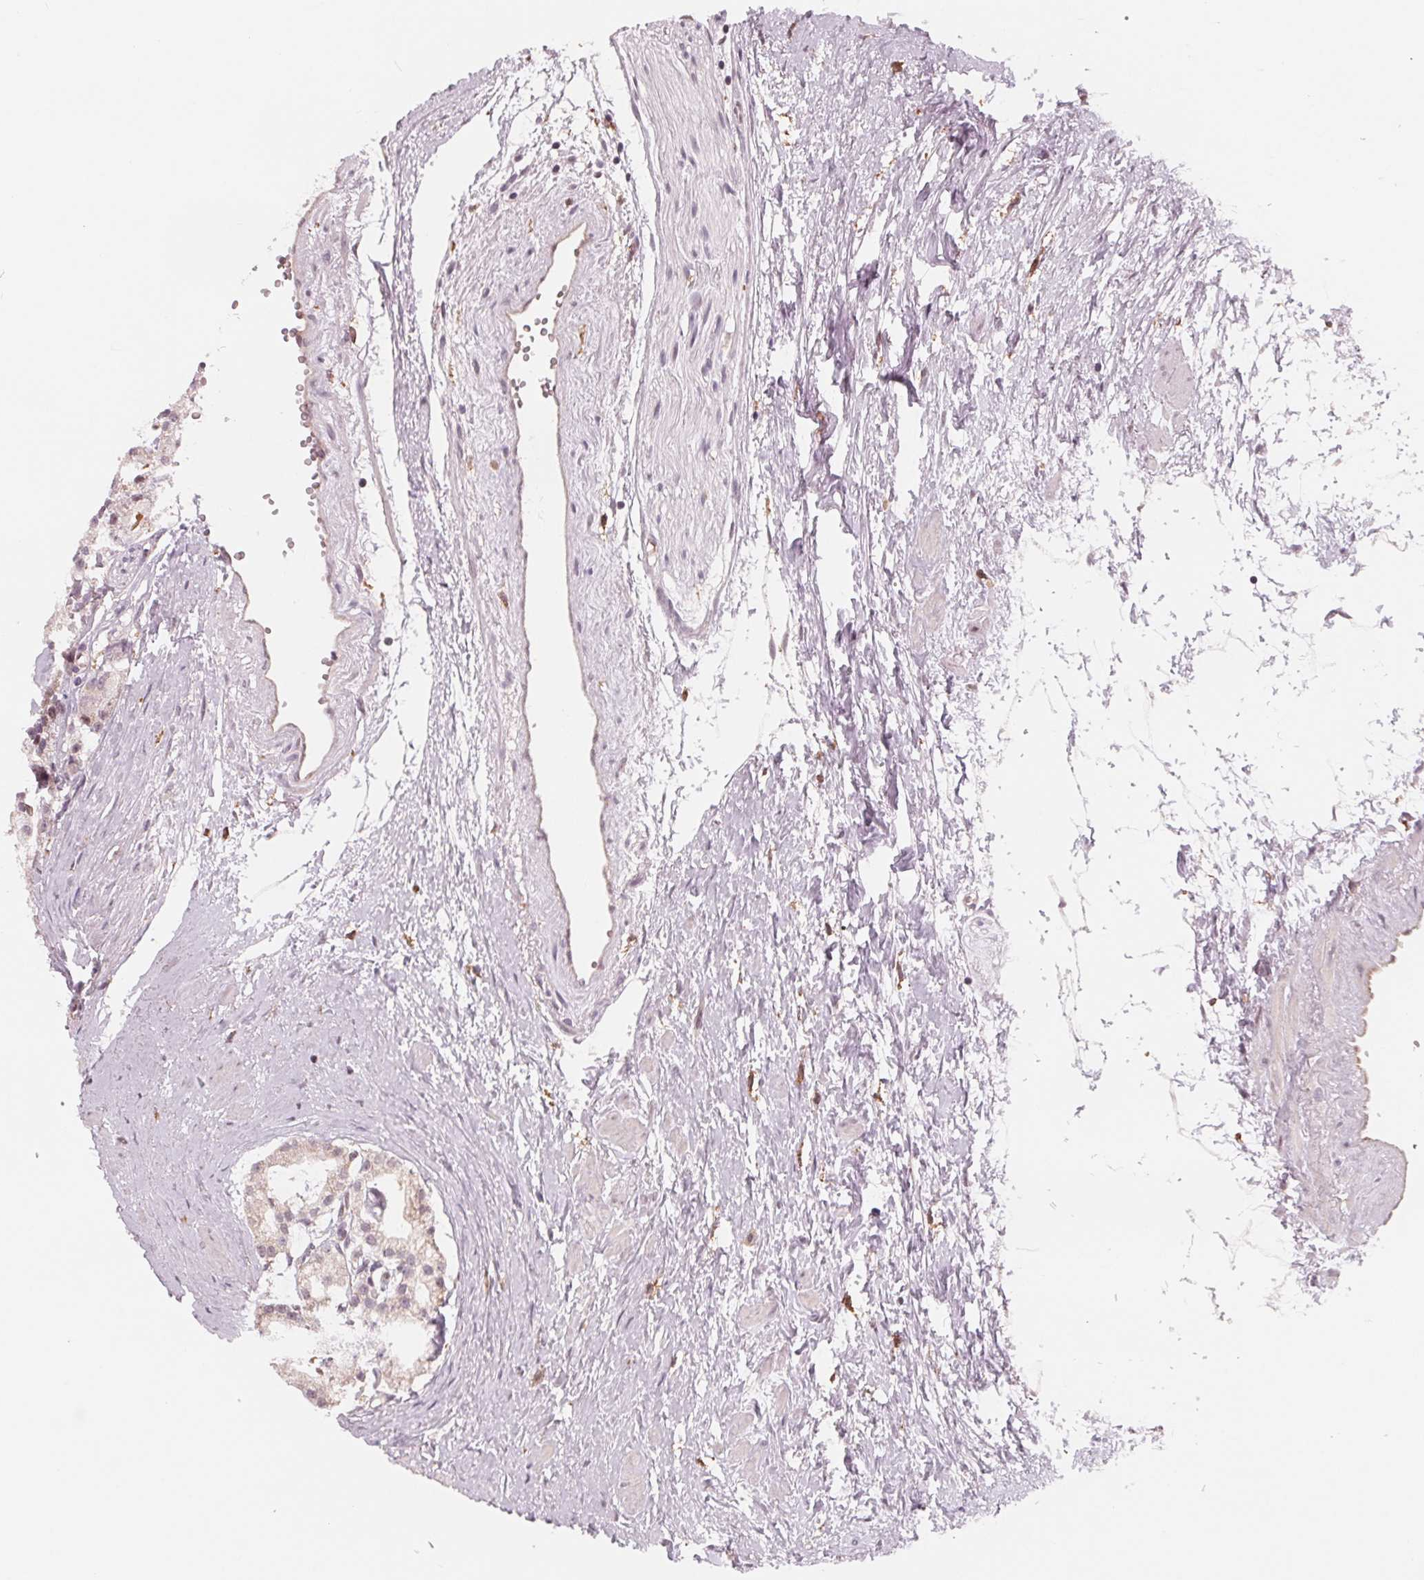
{"staining": {"intensity": "negative", "quantity": "none", "location": "none"}, "tissue": "prostate cancer", "cell_type": "Tumor cells", "image_type": "cancer", "snomed": [{"axis": "morphology", "description": "Adenocarcinoma, High grade"}, {"axis": "topography", "description": "Prostate"}], "caption": "Tumor cells are negative for brown protein staining in prostate cancer (adenocarcinoma (high-grade)).", "gene": "IL9R", "patient": {"sex": "male", "age": 71}}